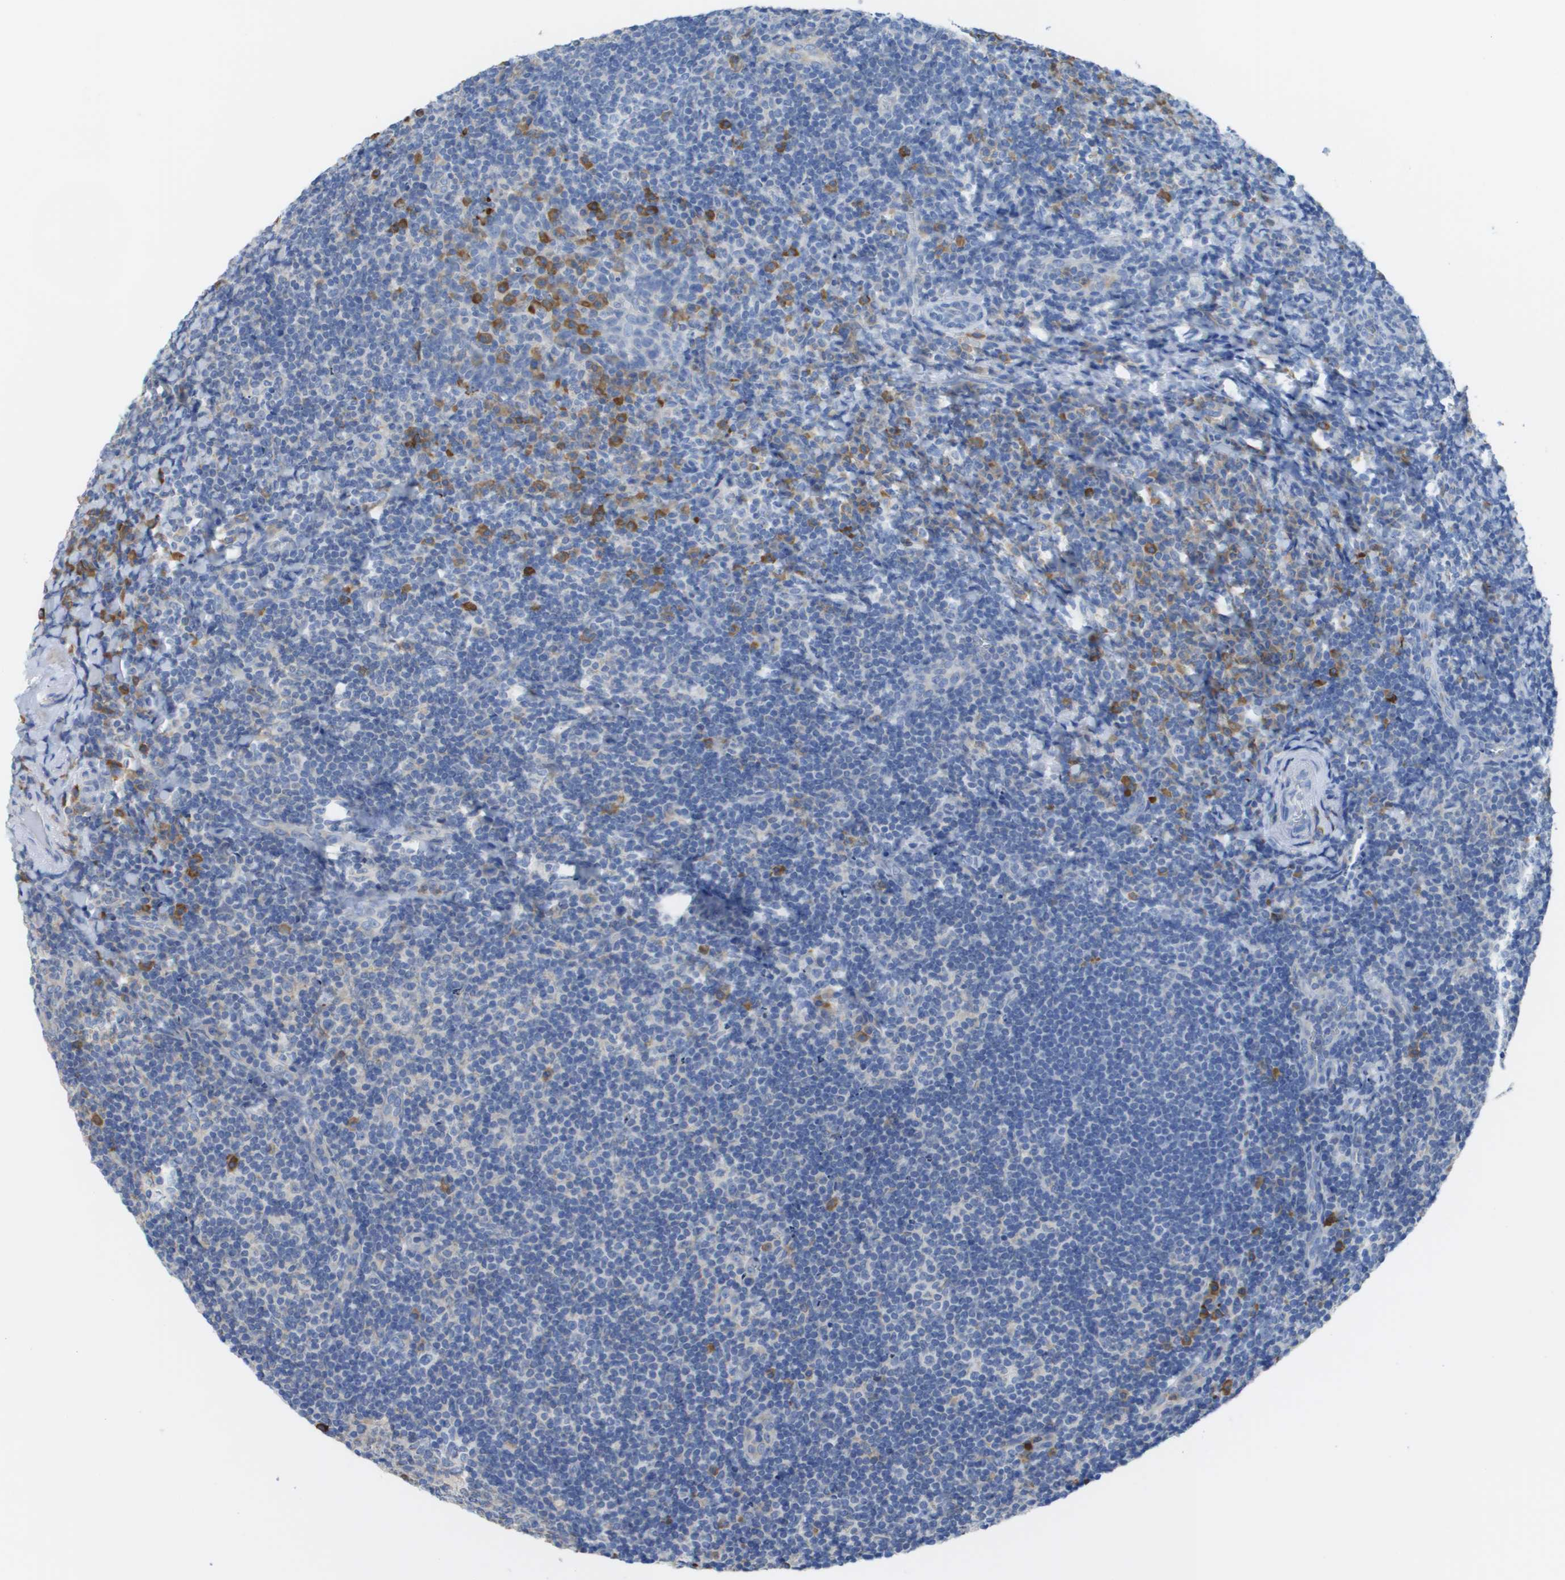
{"staining": {"intensity": "strong", "quantity": "<25%", "location": "cytoplasmic/membranous"}, "tissue": "tonsil", "cell_type": "Germinal center cells", "image_type": "normal", "snomed": [{"axis": "morphology", "description": "Normal tissue, NOS"}, {"axis": "topography", "description": "Tonsil"}], "caption": "An image of tonsil stained for a protein displays strong cytoplasmic/membranous brown staining in germinal center cells. Immunohistochemistry (ihc) stains the protein of interest in brown and the nuclei are stained blue.", "gene": "SDR42E1", "patient": {"sex": "male", "age": 37}}